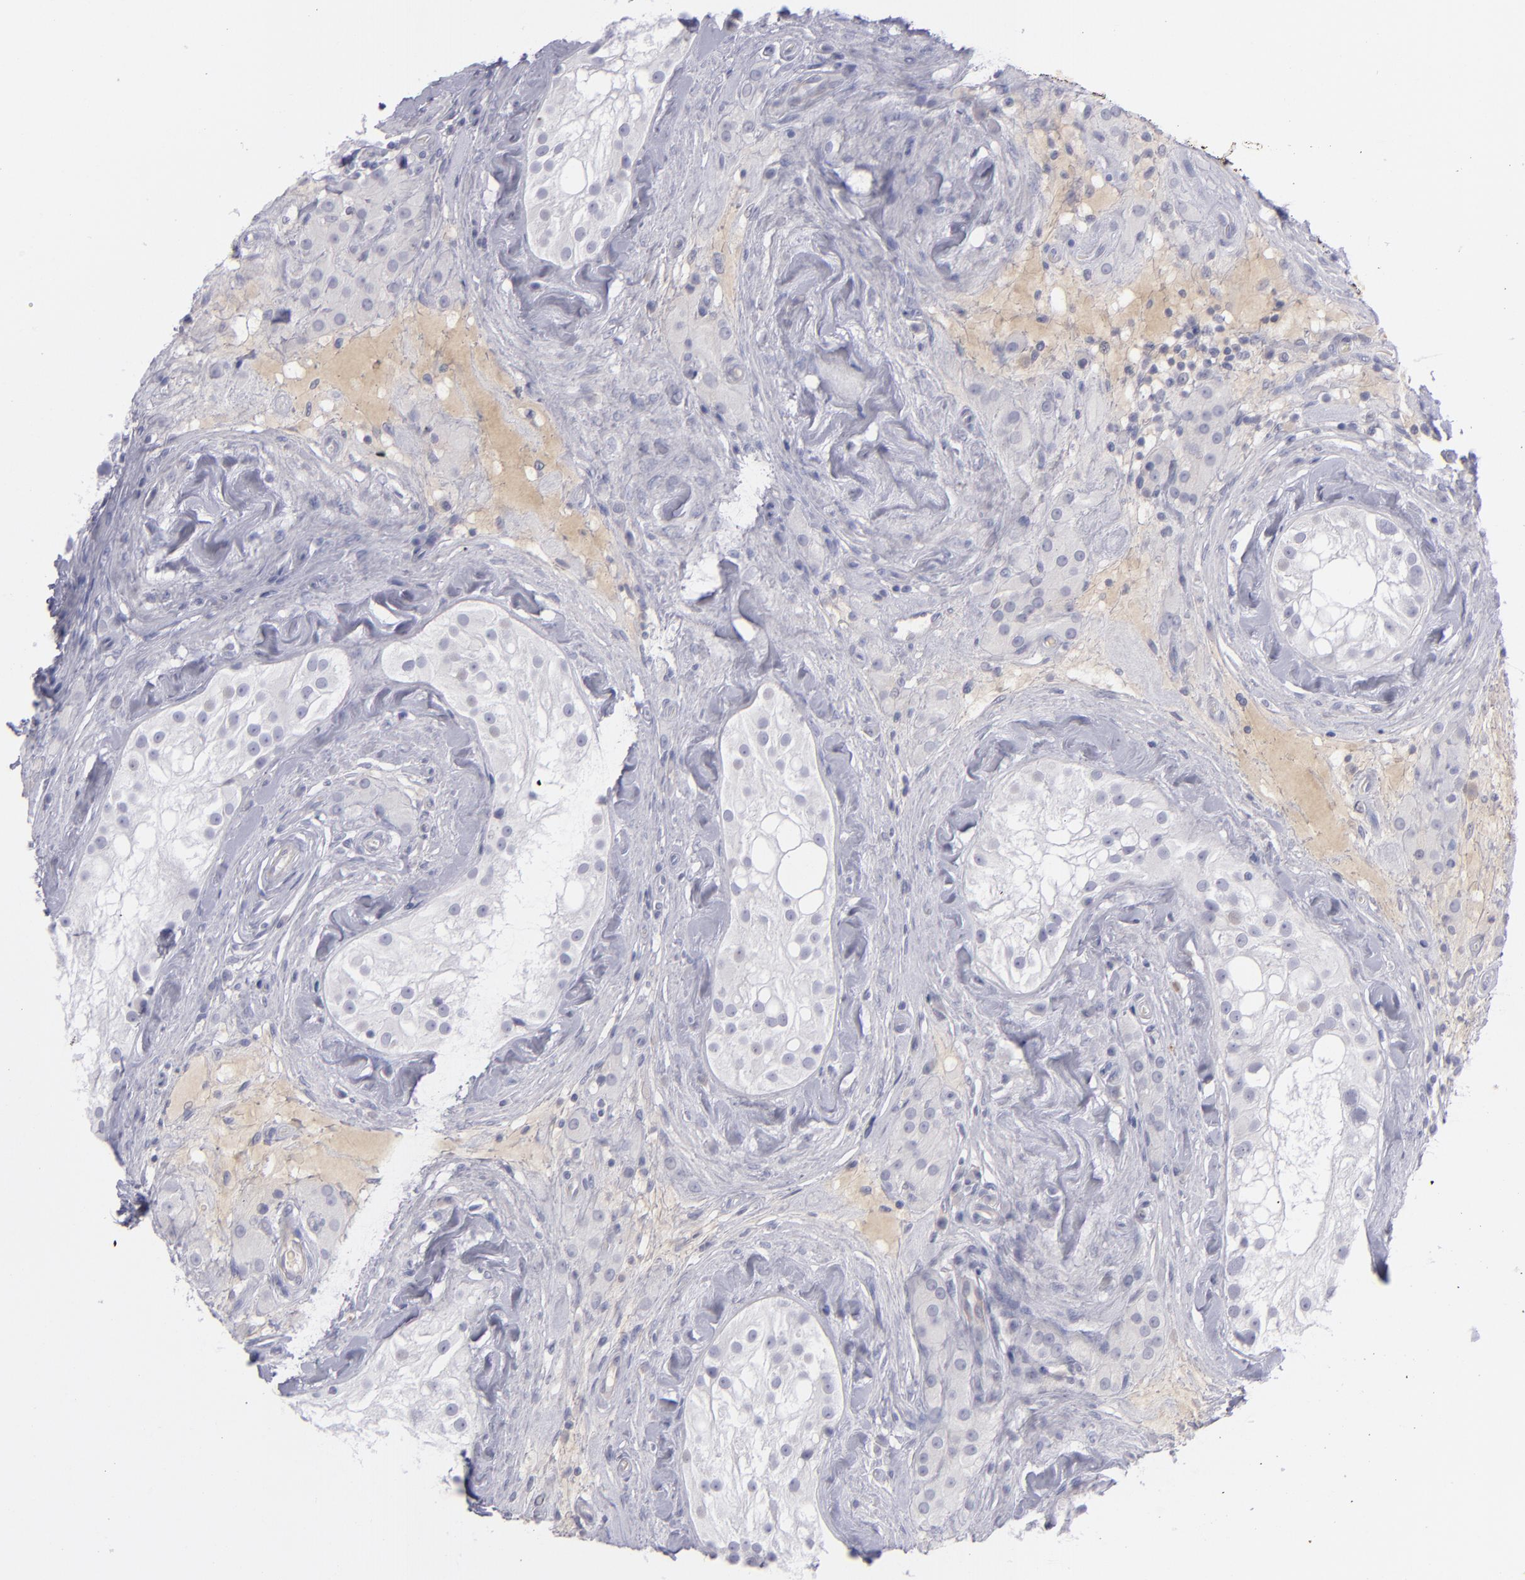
{"staining": {"intensity": "negative", "quantity": "none", "location": "none"}, "tissue": "testis", "cell_type": "Cells in seminiferous ducts", "image_type": "normal", "snomed": [{"axis": "morphology", "description": "Normal tissue, NOS"}, {"axis": "topography", "description": "Testis"}], "caption": "Immunohistochemistry of normal human testis exhibits no expression in cells in seminiferous ducts. (IHC, brightfield microscopy, high magnification).", "gene": "ITGB4", "patient": {"sex": "male", "age": 46}}